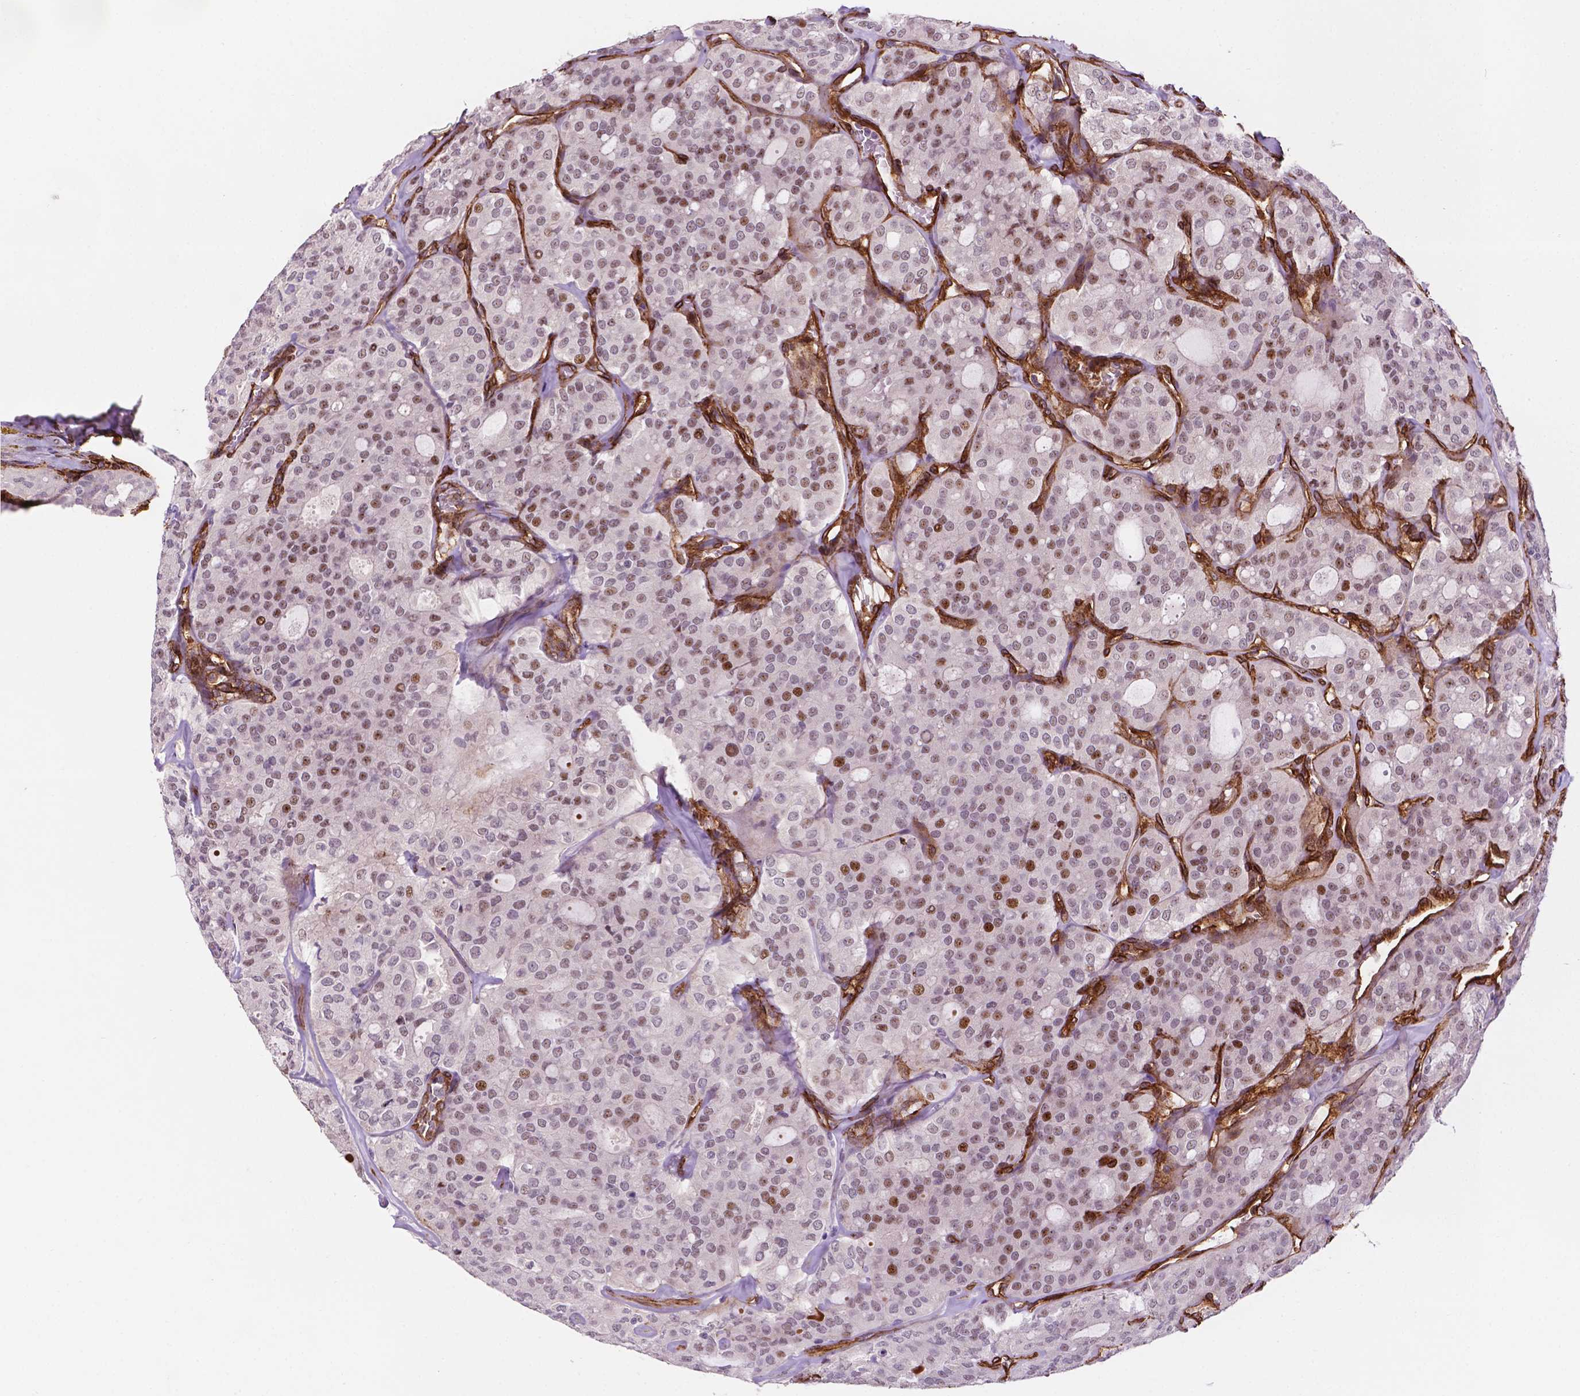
{"staining": {"intensity": "negative", "quantity": "none", "location": "none"}, "tissue": "thyroid cancer", "cell_type": "Tumor cells", "image_type": "cancer", "snomed": [{"axis": "morphology", "description": "Follicular adenoma carcinoma, NOS"}, {"axis": "topography", "description": "Thyroid gland"}], "caption": "This photomicrograph is of thyroid follicular adenoma carcinoma stained with immunohistochemistry to label a protein in brown with the nuclei are counter-stained blue. There is no expression in tumor cells. (Immunohistochemistry, brightfield microscopy, high magnification).", "gene": "EGFL8", "patient": {"sex": "male", "age": 75}}